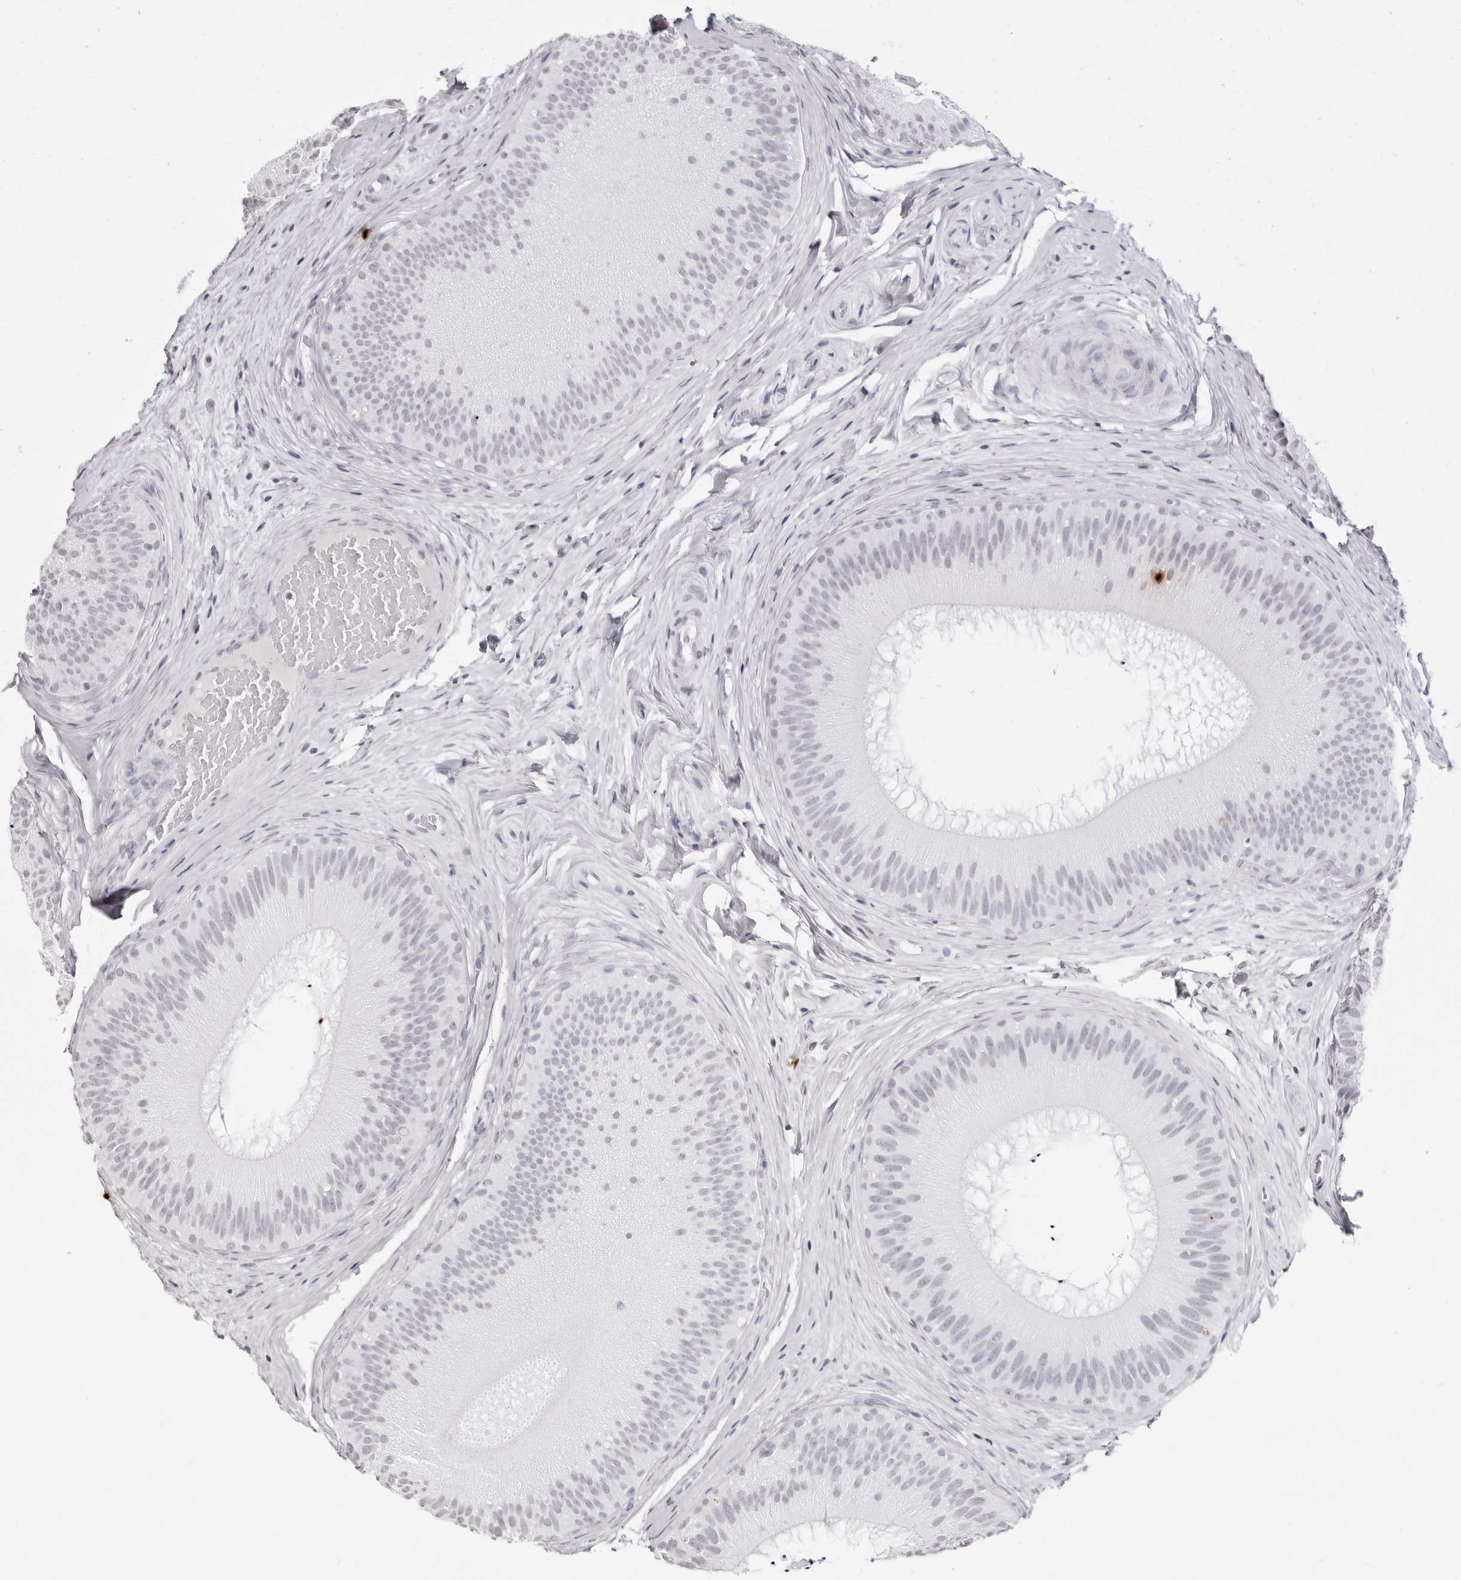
{"staining": {"intensity": "negative", "quantity": "none", "location": "none"}, "tissue": "epididymis", "cell_type": "Glandular cells", "image_type": "normal", "snomed": [{"axis": "morphology", "description": "Normal tissue, NOS"}, {"axis": "topography", "description": "Epididymis"}], "caption": "Immunohistochemistry photomicrograph of benign epididymis: human epididymis stained with DAB displays no significant protein staining in glandular cells. (Brightfield microscopy of DAB IHC at high magnification).", "gene": "CST5", "patient": {"sex": "male", "age": 45}}